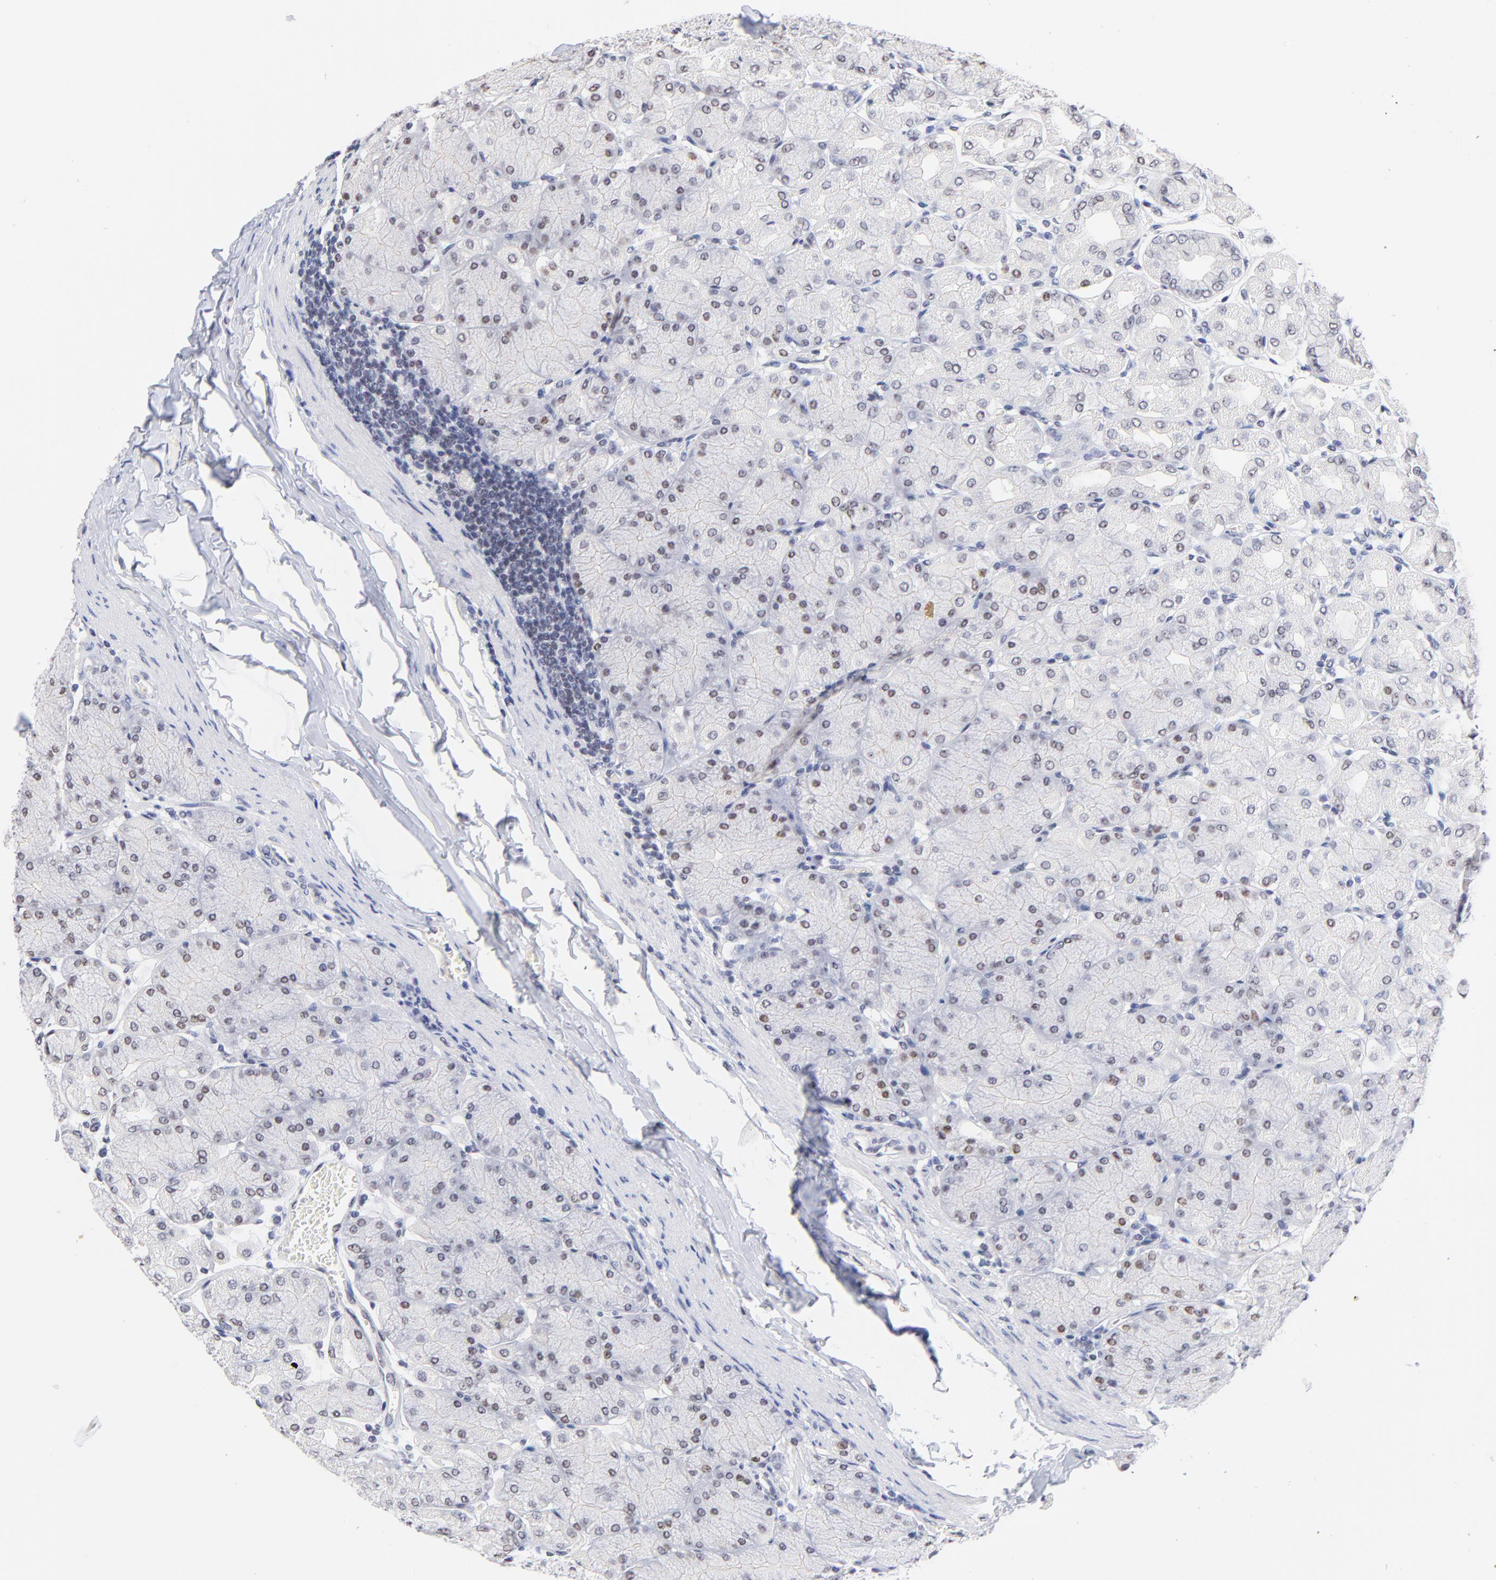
{"staining": {"intensity": "moderate", "quantity": ">75%", "location": "nuclear"}, "tissue": "stomach", "cell_type": "Glandular cells", "image_type": "normal", "snomed": [{"axis": "morphology", "description": "Normal tissue, NOS"}, {"axis": "topography", "description": "Stomach, upper"}], "caption": "Stomach stained for a protein (brown) exhibits moderate nuclear positive staining in about >75% of glandular cells.", "gene": "ZNF74", "patient": {"sex": "female", "age": 56}}